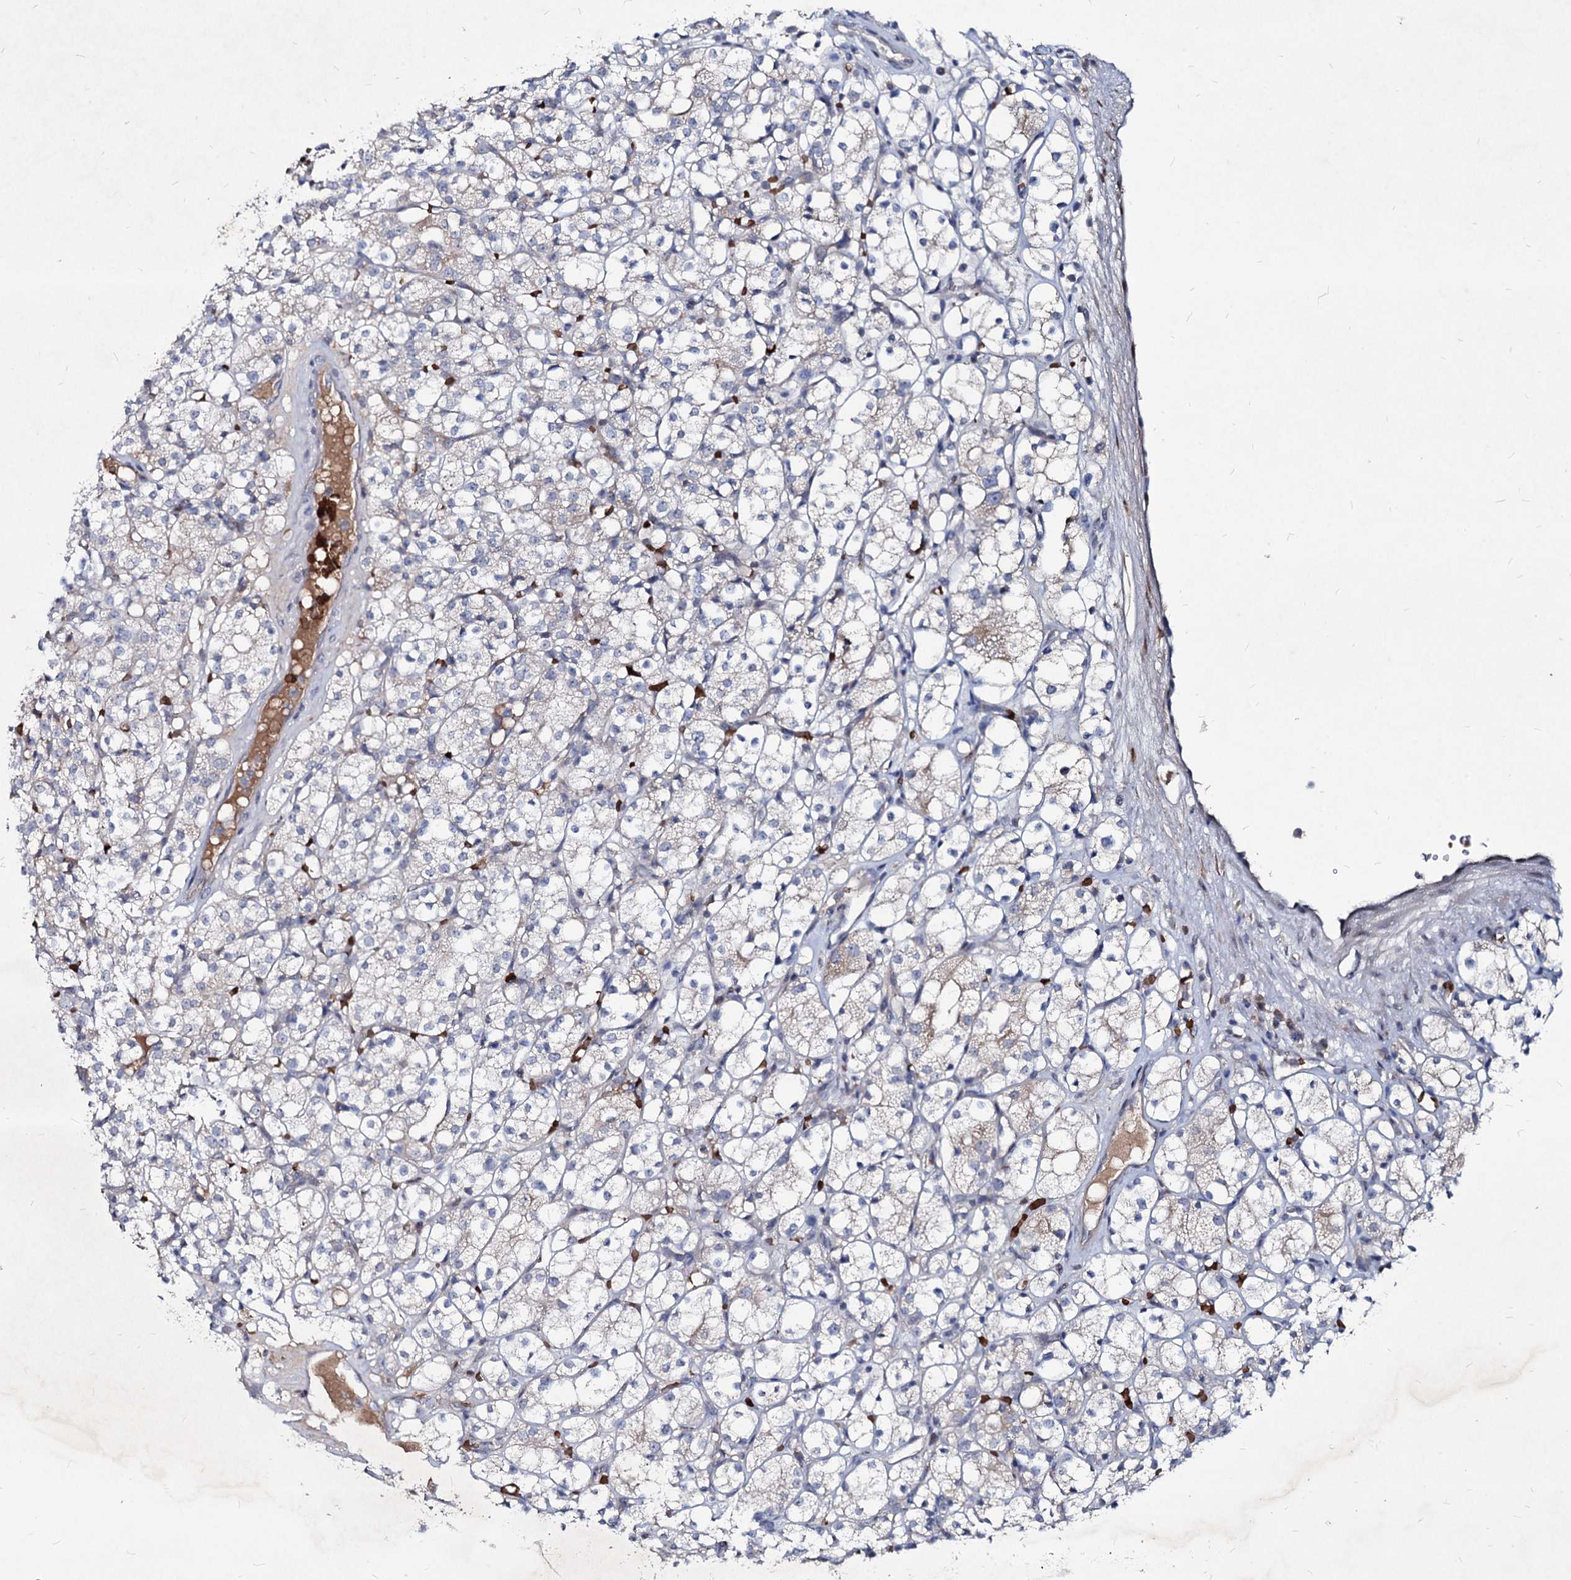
{"staining": {"intensity": "negative", "quantity": "none", "location": "none"}, "tissue": "renal cancer", "cell_type": "Tumor cells", "image_type": "cancer", "snomed": [{"axis": "morphology", "description": "Adenocarcinoma, NOS"}, {"axis": "topography", "description": "Kidney"}], "caption": "Immunohistochemistry histopathology image of human renal cancer (adenocarcinoma) stained for a protein (brown), which shows no positivity in tumor cells.", "gene": "RNF6", "patient": {"sex": "male", "age": 77}}